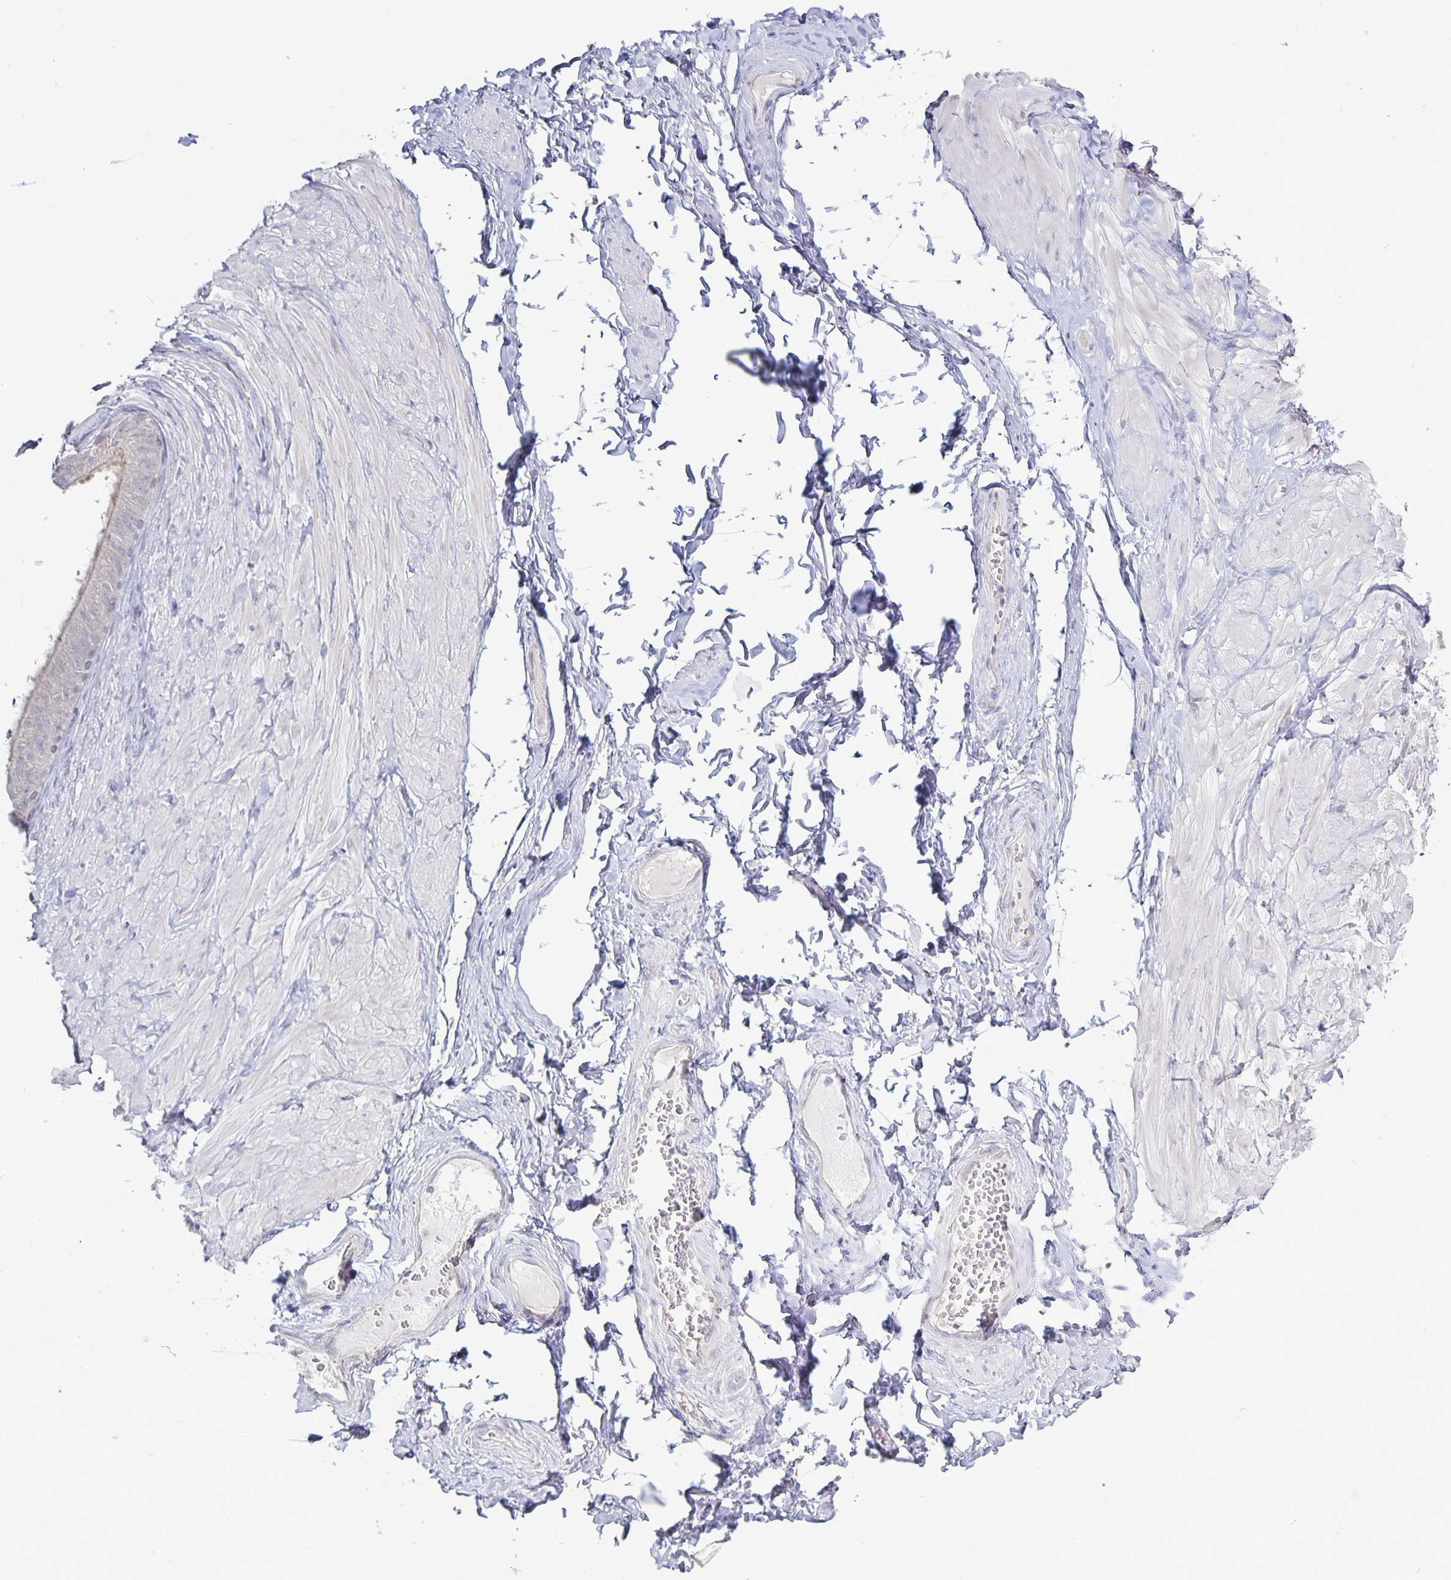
{"staining": {"intensity": "negative", "quantity": "none", "location": "none"}, "tissue": "adipose tissue", "cell_type": "Adipocytes", "image_type": "normal", "snomed": [{"axis": "morphology", "description": "Normal tissue, NOS"}, {"axis": "topography", "description": "Epididymis, spermatic cord, NOS"}, {"axis": "topography", "description": "Epididymis"}, {"axis": "topography", "description": "Peripheral nerve tissue"}], "caption": "This photomicrograph is of normal adipose tissue stained with immunohistochemistry (IHC) to label a protein in brown with the nuclei are counter-stained blue. There is no positivity in adipocytes.", "gene": "PLCB3", "patient": {"sex": "male", "age": 29}}